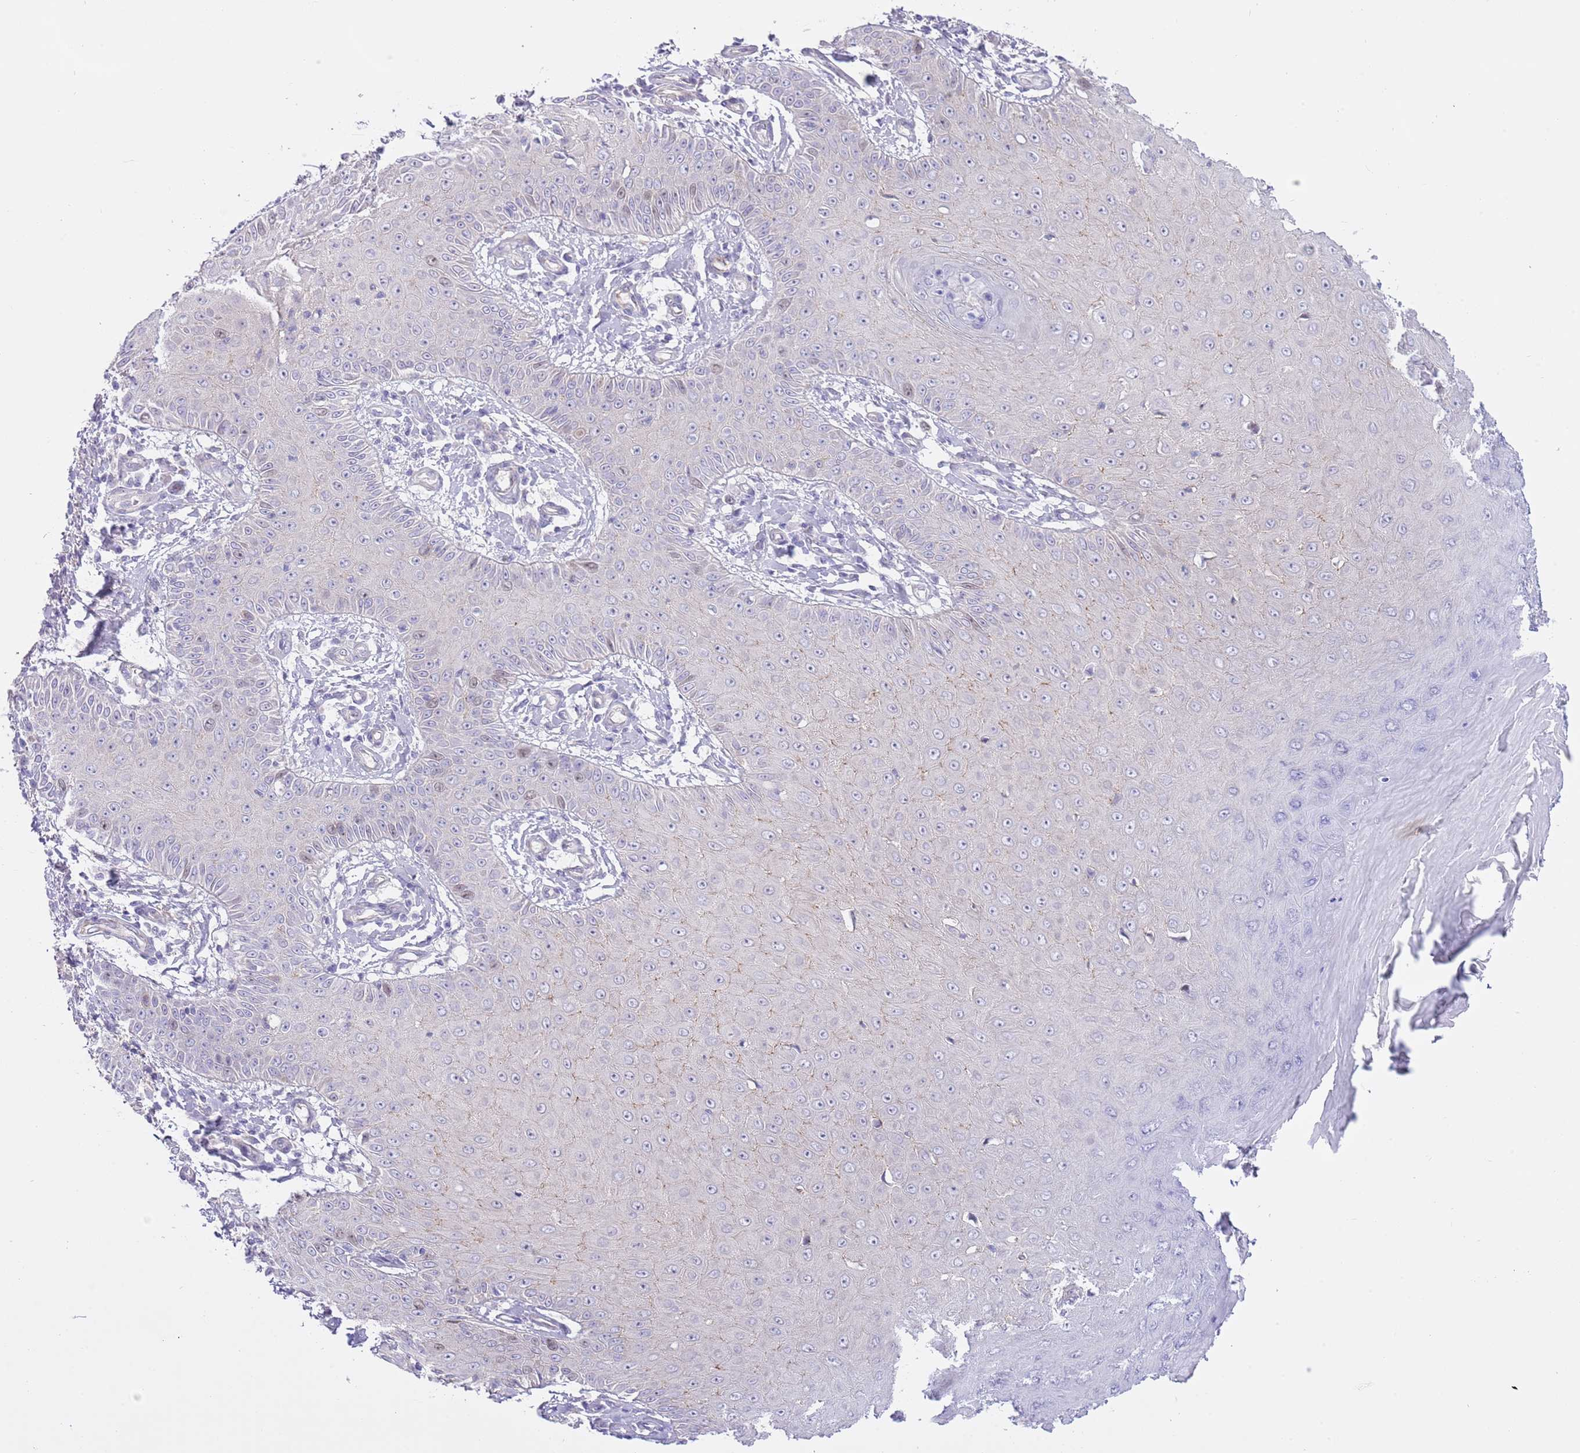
{"staining": {"intensity": "negative", "quantity": "none", "location": "none"}, "tissue": "skin cancer", "cell_type": "Tumor cells", "image_type": "cancer", "snomed": [{"axis": "morphology", "description": "Squamous cell carcinoma, NOS"}, {"axis": "topography", "description": "Skin"}], "caption": "Immunohistochemical staining of human skin cancer reveals no significant expression in tumor cells.", "gene": "FBRSL1", "patient": {"sex": "male", "age": 70}}